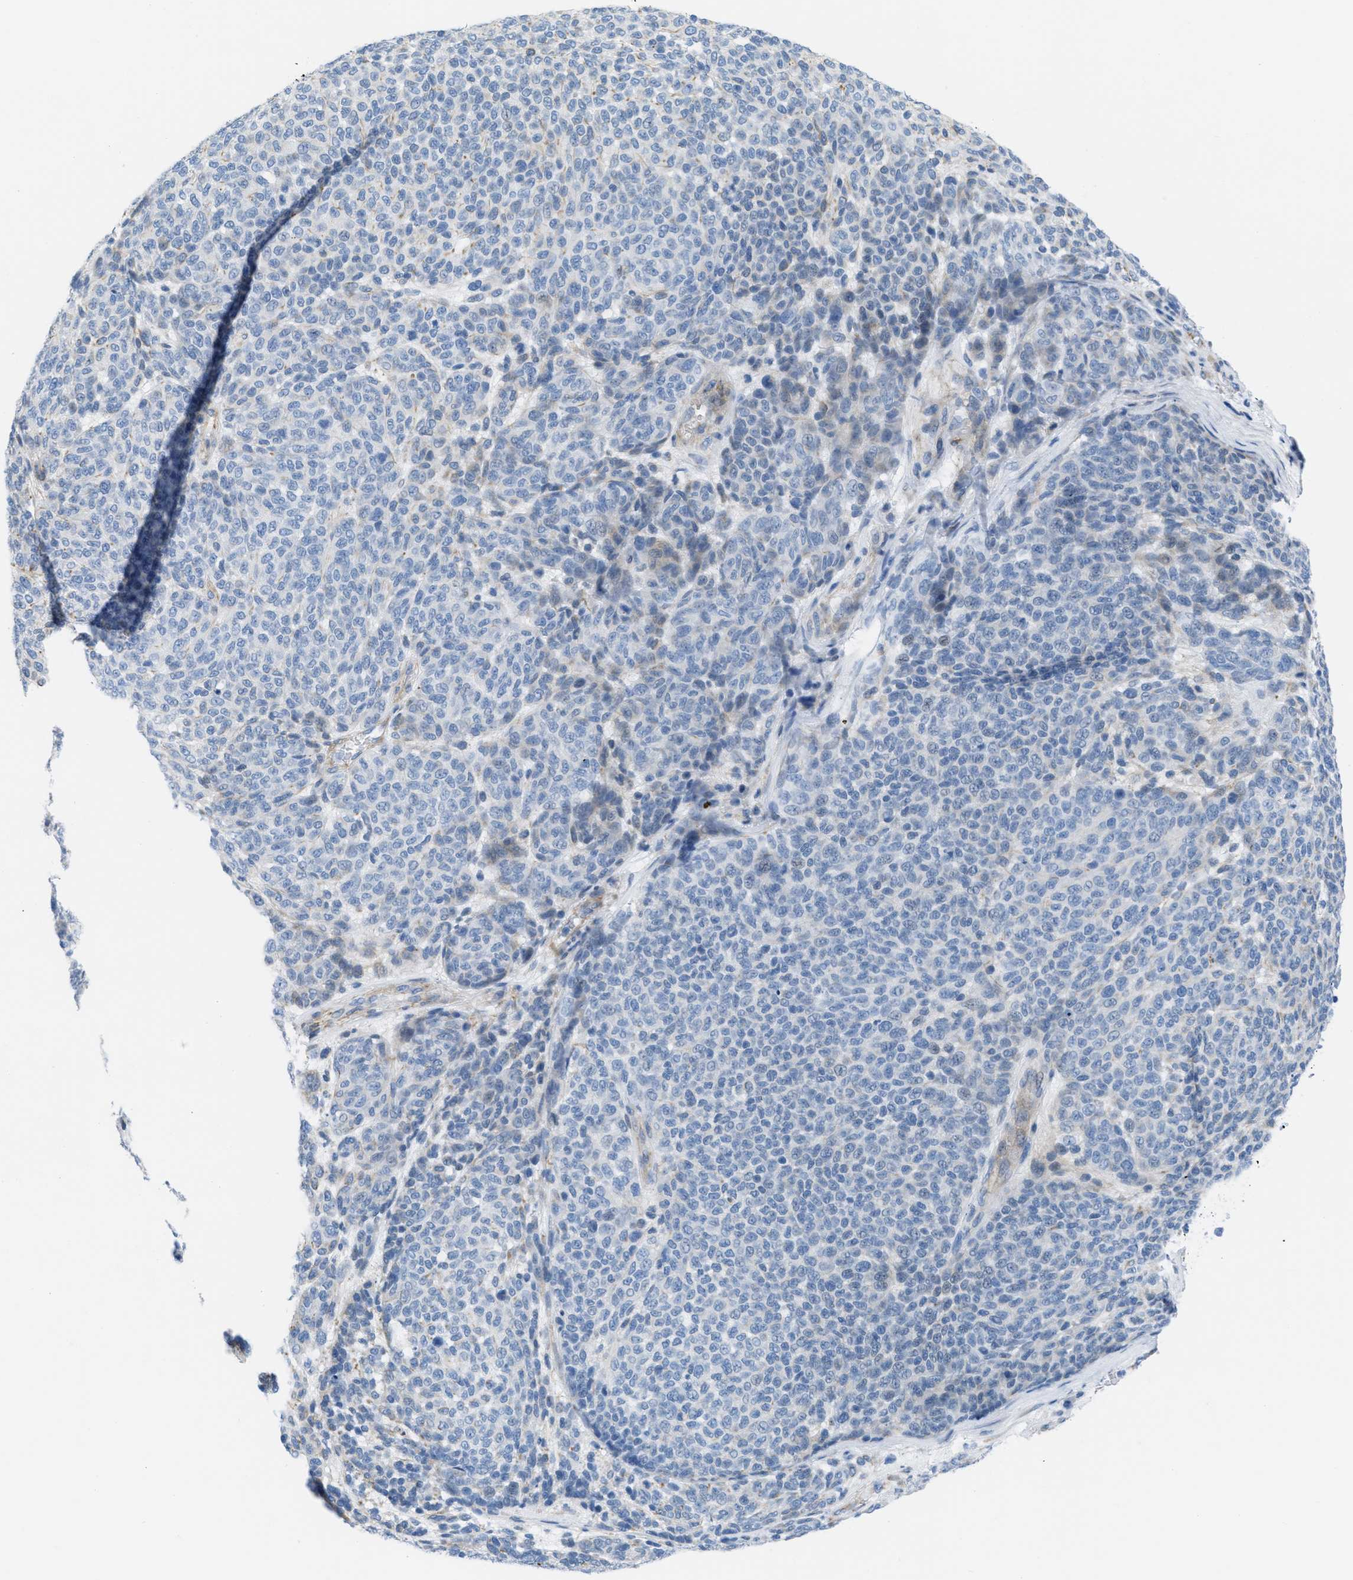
{"staining": {"intensity": "weak", "quantity": "<25%", "location": "cytoplasmic/membranous"}, "tissue": "melanoma", "cell_type": "Tumor cells", "image_type": "cancer", "snomed": [{"axis": "morphology", "description": "Malignant melanoma, NOS"}, {"axis": "topography", "description": "Skin"}], "caption": "Tumor cells are negative for protein expression in human melanoma. Nuclei are stained in blue.", "gene": "SLC12A1", "patient": {"sex": "male", "age": 59}}